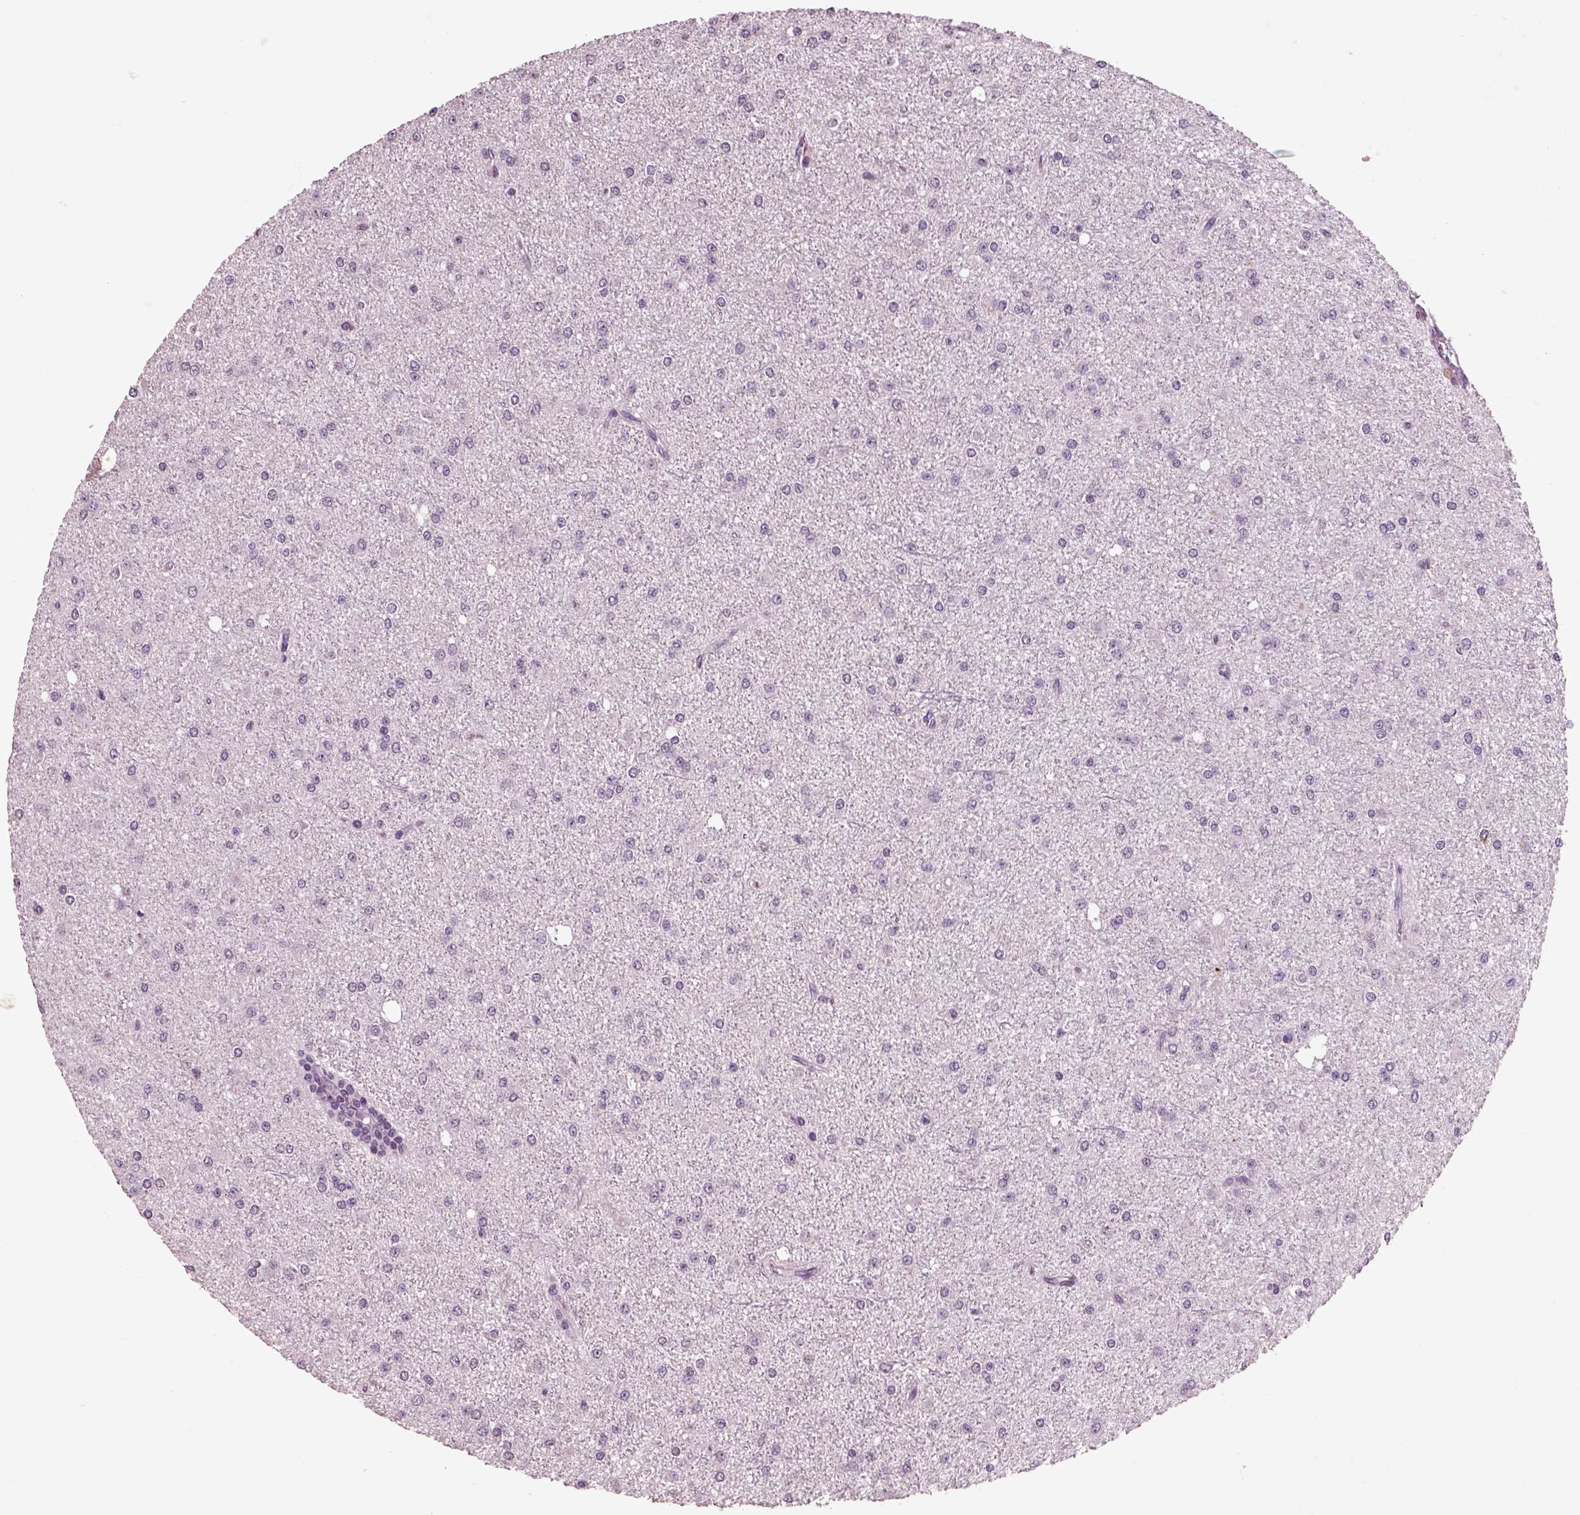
{"staining": {"intensity": "negative", "quantity": "none", "location": "none"}, "tissue": "glioma", "cell_type": "Tumor cells", "image_type": "cancer", "snomed": [{"axis": "morphology", "description": "Glioma, malignant, Low grade"}, {"axis": "topography", "description": "Brain"}], "caption": "DAB immunohistochemical staining of glioma reveals no significant positivity in tumor cells.", "gene": "CHGB", "patient": {"sex": "male", "age": 27}}